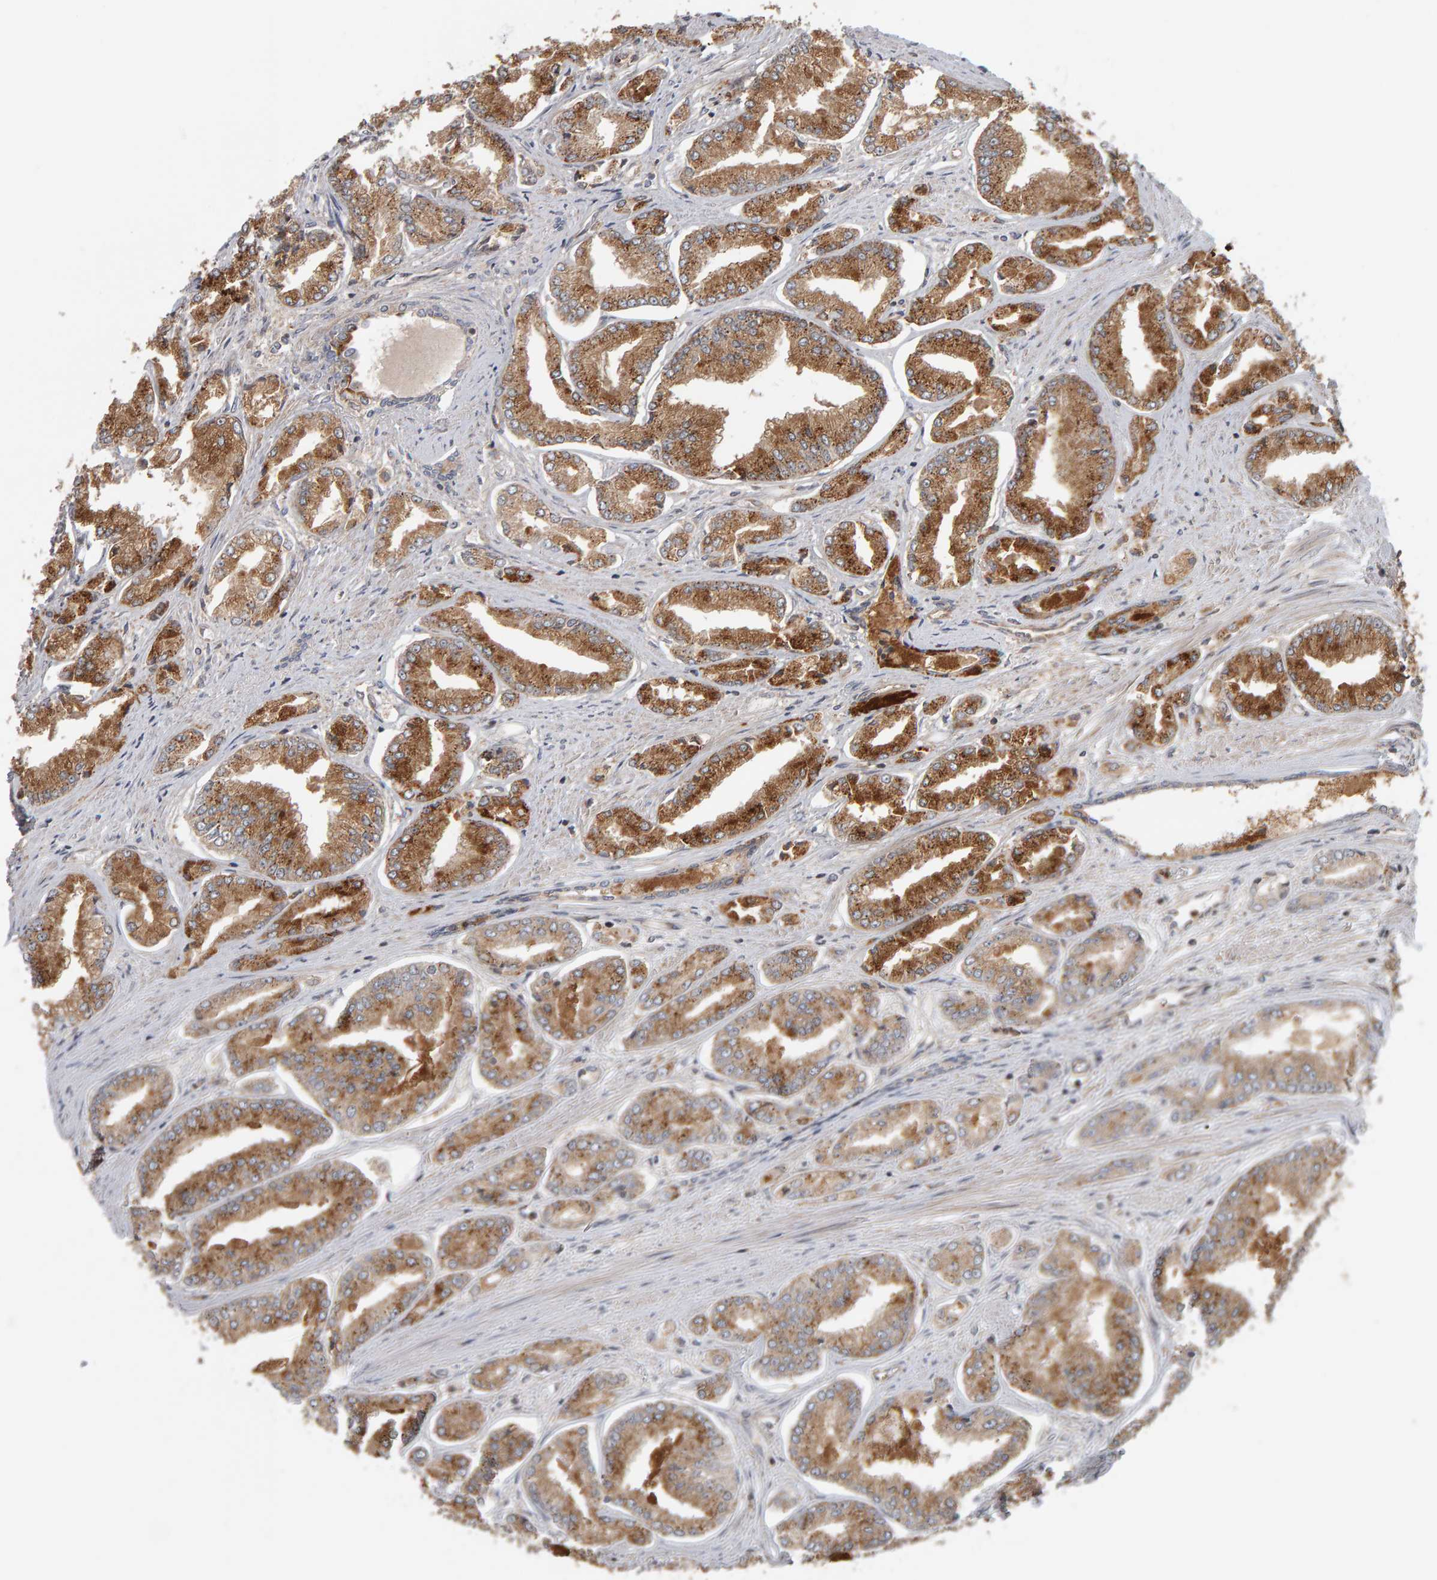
{"staining": {"intensity": "moderate", "quantity": ">75%", "location": "cytoplasmic/membranous"}, "tissue": "prostate cancer", "cell_type": "Tumor cells", "image_type": "cancer", "snomed": [{"axis": "morphology", "description": "Adenocarcinoma, Low grade"}, {"axis": "topography", "description": "Prostate"}], "caption": "Immunohistochemistry histopathology image of neoplastic tissue: adenocarcinoma (low-grade) (prostate) stained using IHC reveals medium levels of moderate protein expression localized specifically in the cytoplasmic/membranous of tumor cells, appearing as a cytoplasmic/membranous brown color.", "gene": "C9orf72", "patient": {"sex": "male", "age": 52}}